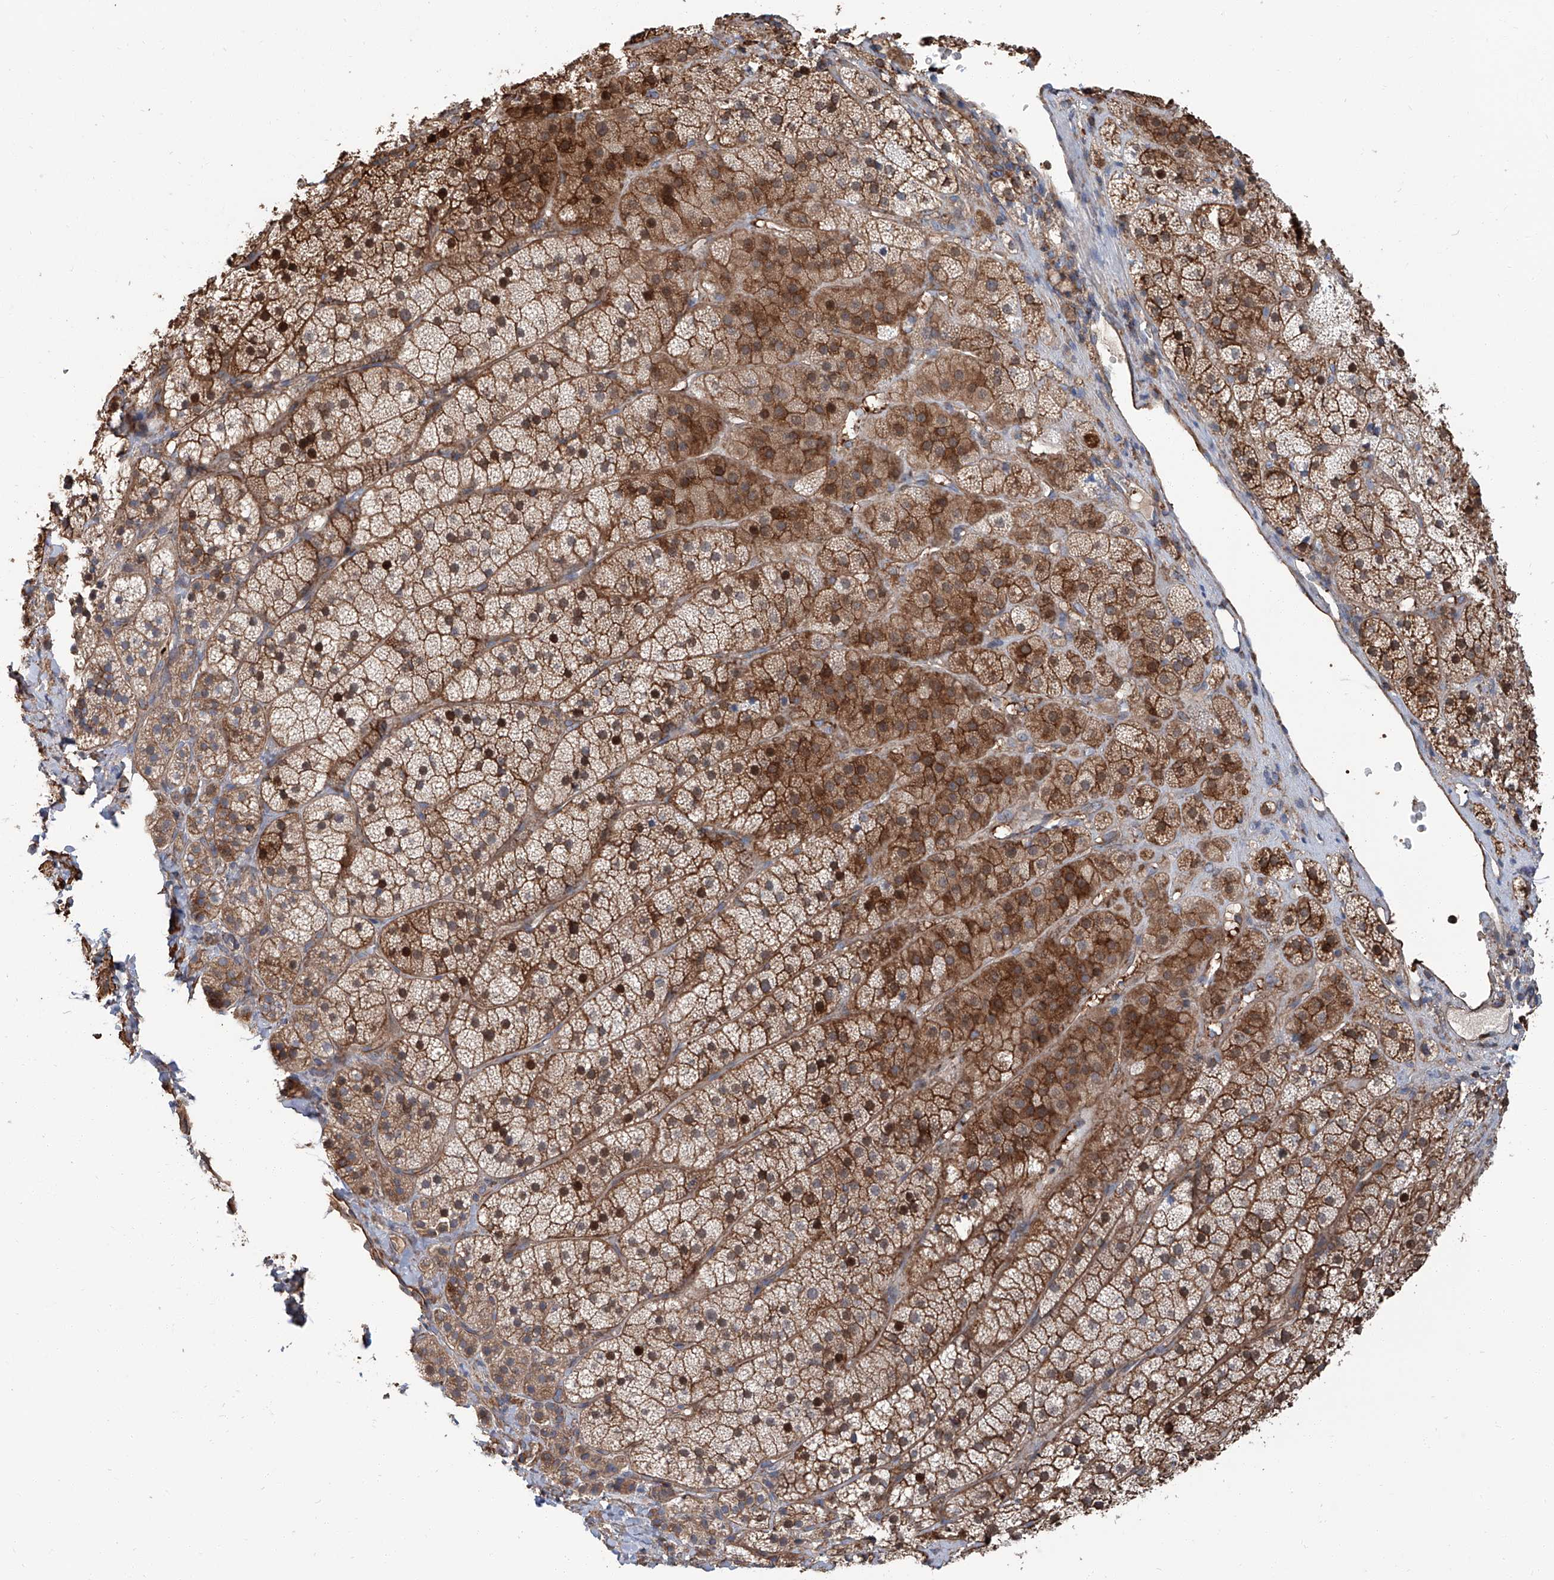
{"staining": {"intensity": "strong", "quantity": "25%-75%", "location": "cytoplasmic/membranous"}, "tissue": "adrenal gland", "cell_type": "Glandular cells", "image_type": "normal", "snomed": [{"axis": "morphology", "description": "Normal tissue, NOS"}, {"axis": "topography", "description": "Adrenal gland"}], "caption": "A micrograph of human adrenal gland stained for a protein shows strong cytoplasmic/membranous brown staining in glandular cells.", "gene": "PIEZO2", "patient": {"sex": "female", "age": 44}}